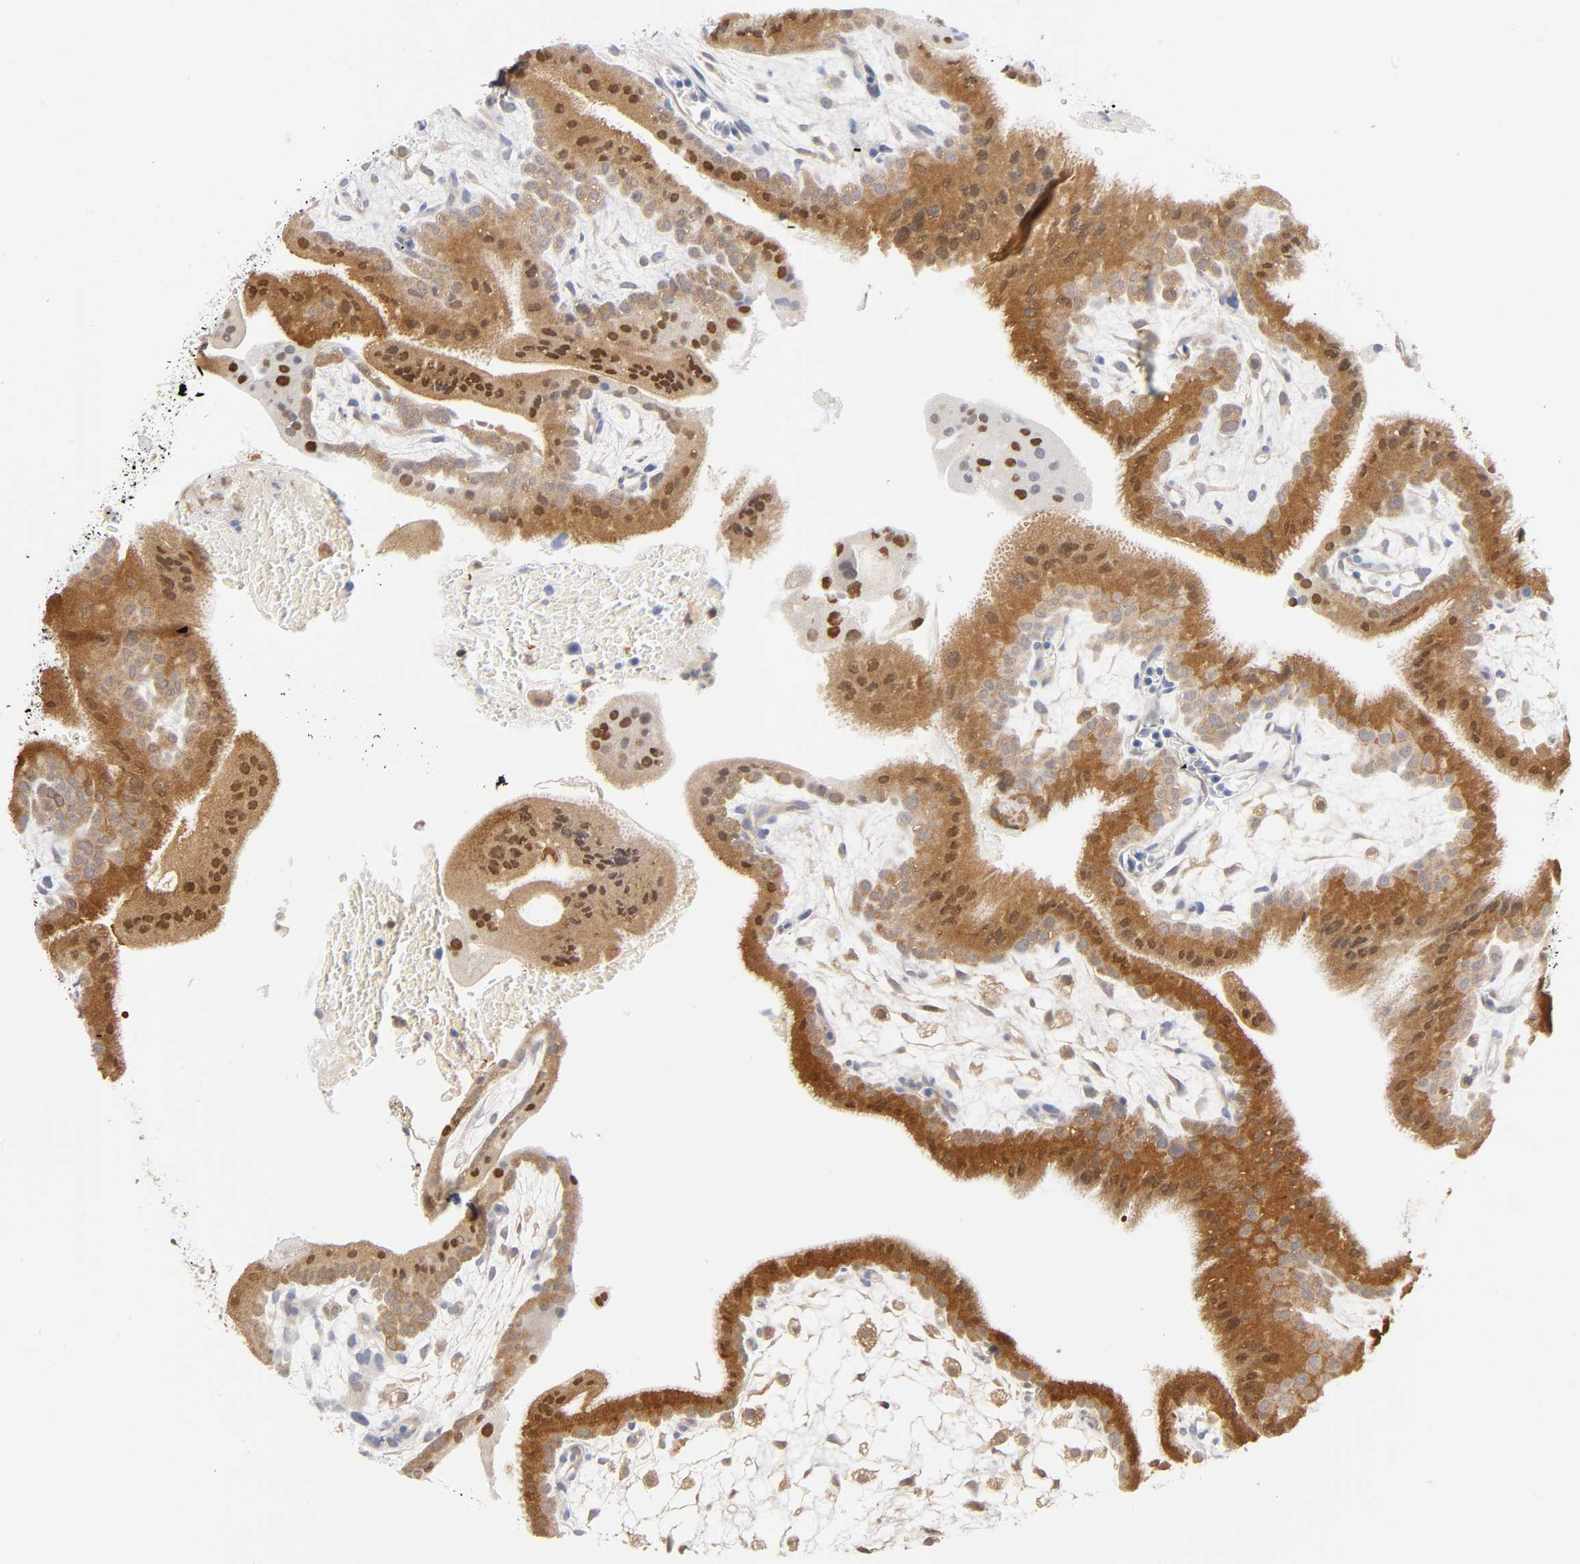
{"staining": {"intensity": "weak", "quantity": ">75%", "location": "cytoplasmic/membranous"}, "tissue": "placenta", "cell_type": "Decidual cells", "image_type": "normal", "snomed": [{"axis": "morphology", "description": "Normal tissue, NOS"}, {"axis": "topography", "description": "Placenta"}], "caption": "DAB (3,3'-diaminobenzidine) immunohistochemical staining of benign human placenta demonstrates weak cytoplasmic/membranous protein staining in about >75% of decidual cells.", "gene": "DFFB", "patient": {"sex": "female", "age": 35}}